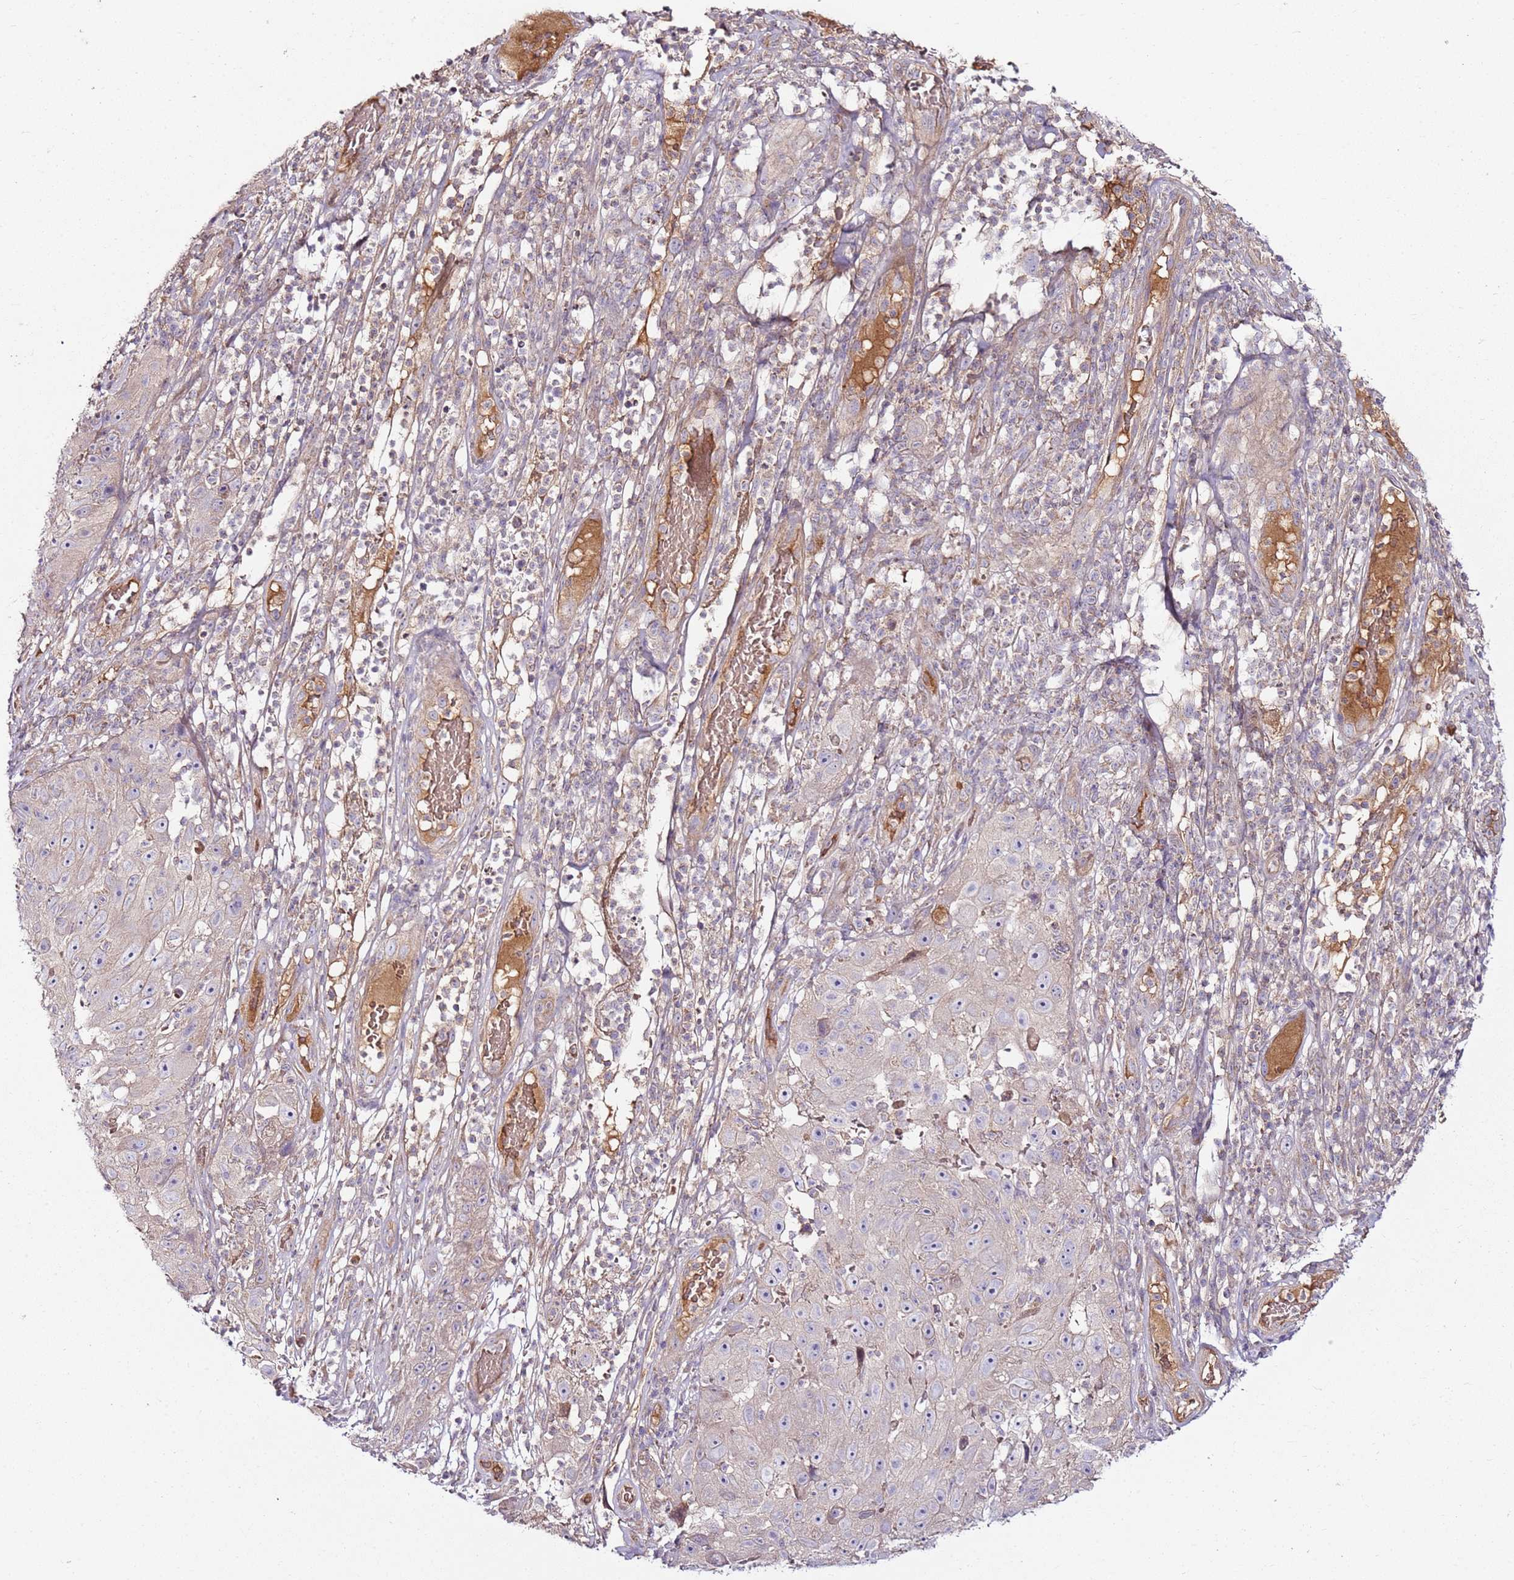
{"staining": {"intensity": "weak", "quantity": "<25%", "location": "cytoplasmic/membranous"}, "tissue": "skin cancer", "cell_type": "Tumor cells", "image_type": "cancer", "snomed": [{"axis": "morphology", "description": "Squamous cell carcinoma, NOS"}, {"axis": "topography", "description": "Skin"}], "caption": "Skin cancer stained for a protein using immunohistochemistry (IHC) displays no expression tumor cells.", "gene": "KRTAP21-3", "patient": {"sex": "female", "age": 87}}